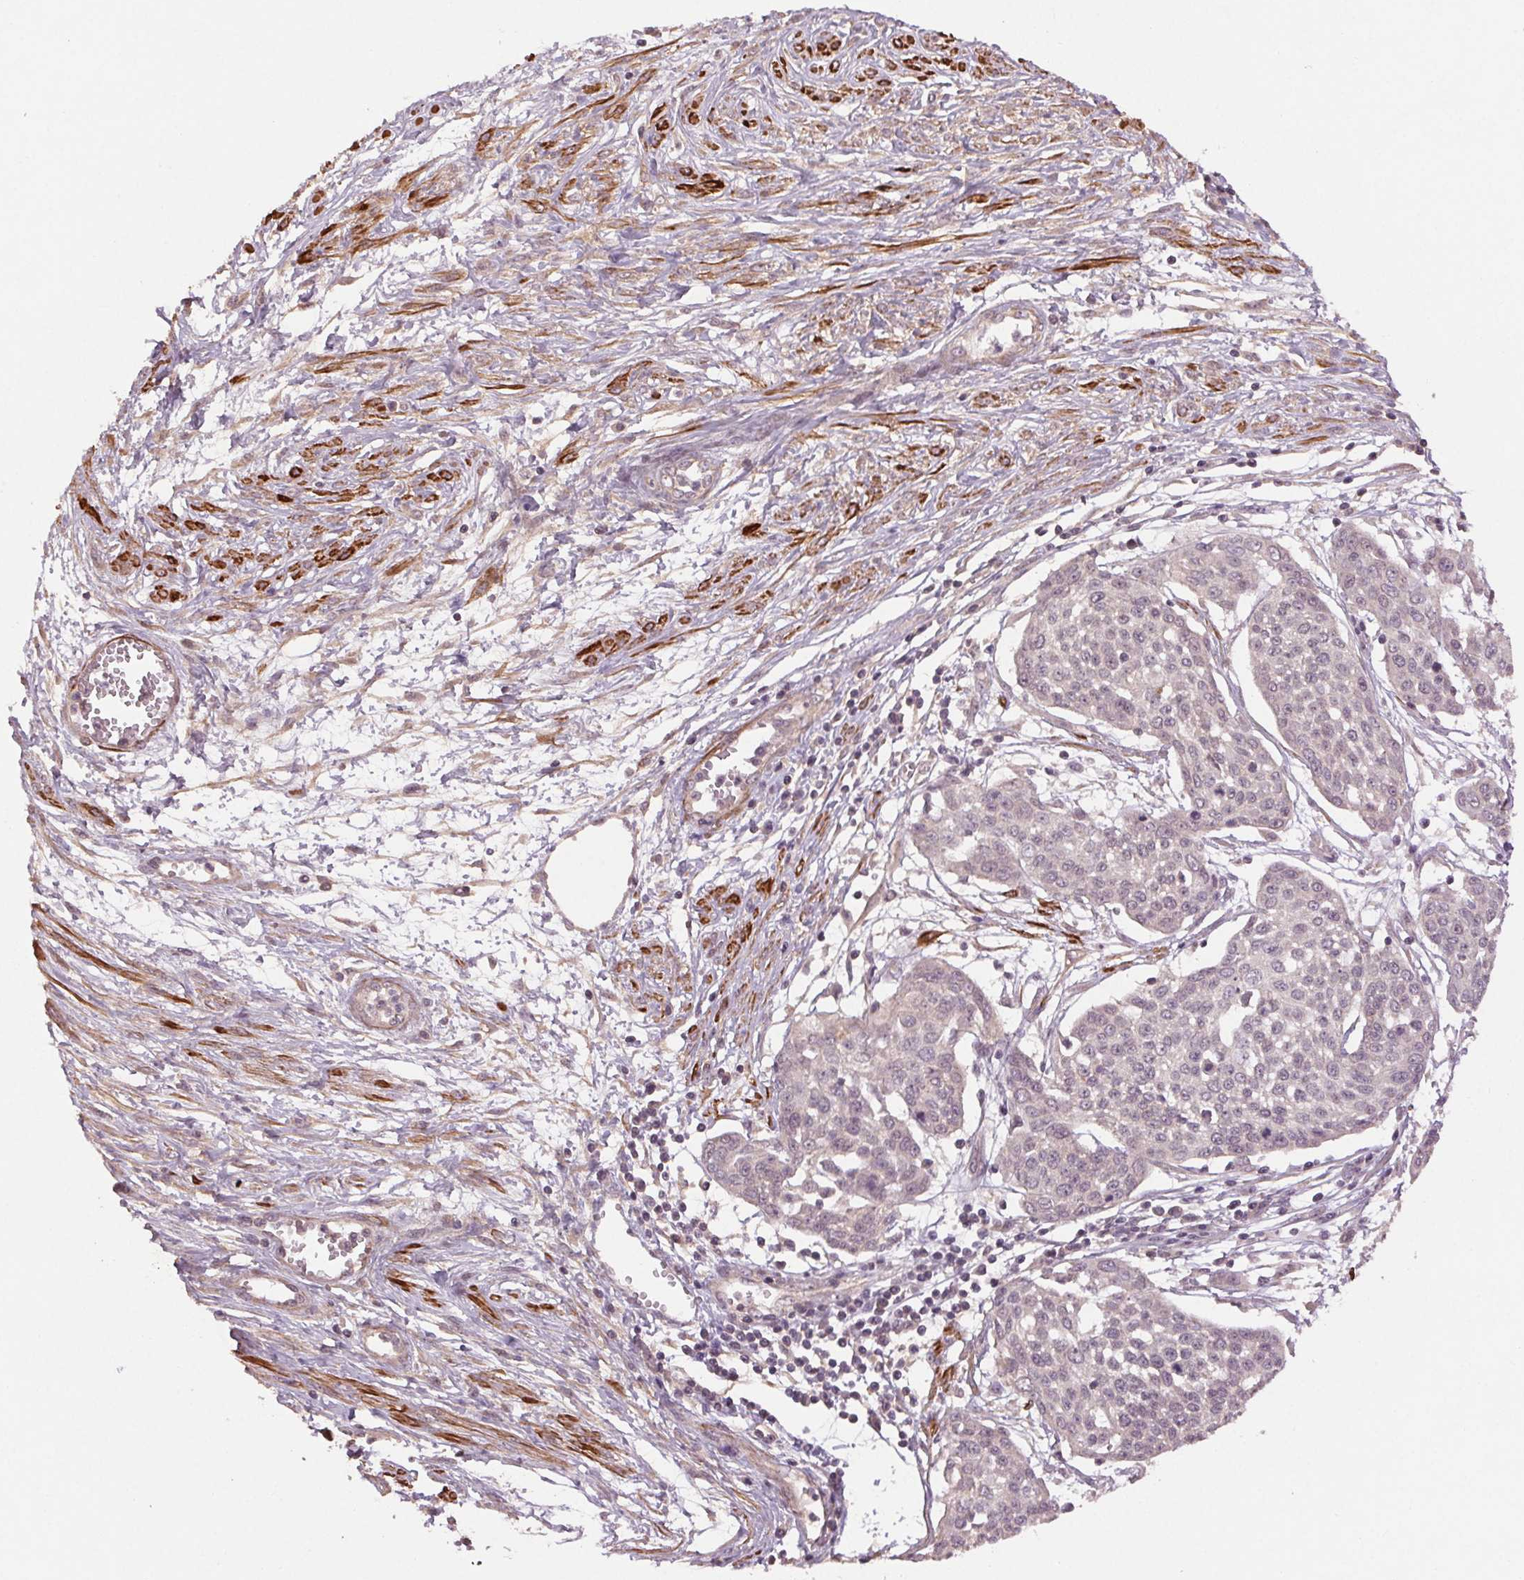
{"staining": {"intensity": "negative", "quantity": "none", "location": "none"}, "tissue": "cervical cancer", "cell_type": "Tumor cells", "image_type": "cancer", "snomed": [{"axis": "morphology", "description": "Squamous cell carcinoma, NOS"}, {"axis": "topography", "description": "Cervix"}], "caption": "Cervical cancer stained for a protein using immunohistochemistry (IHC) shows no positivity tumor cells.", "gene": "SMLR1", "patient": {"sex": "female", "age": 34}}